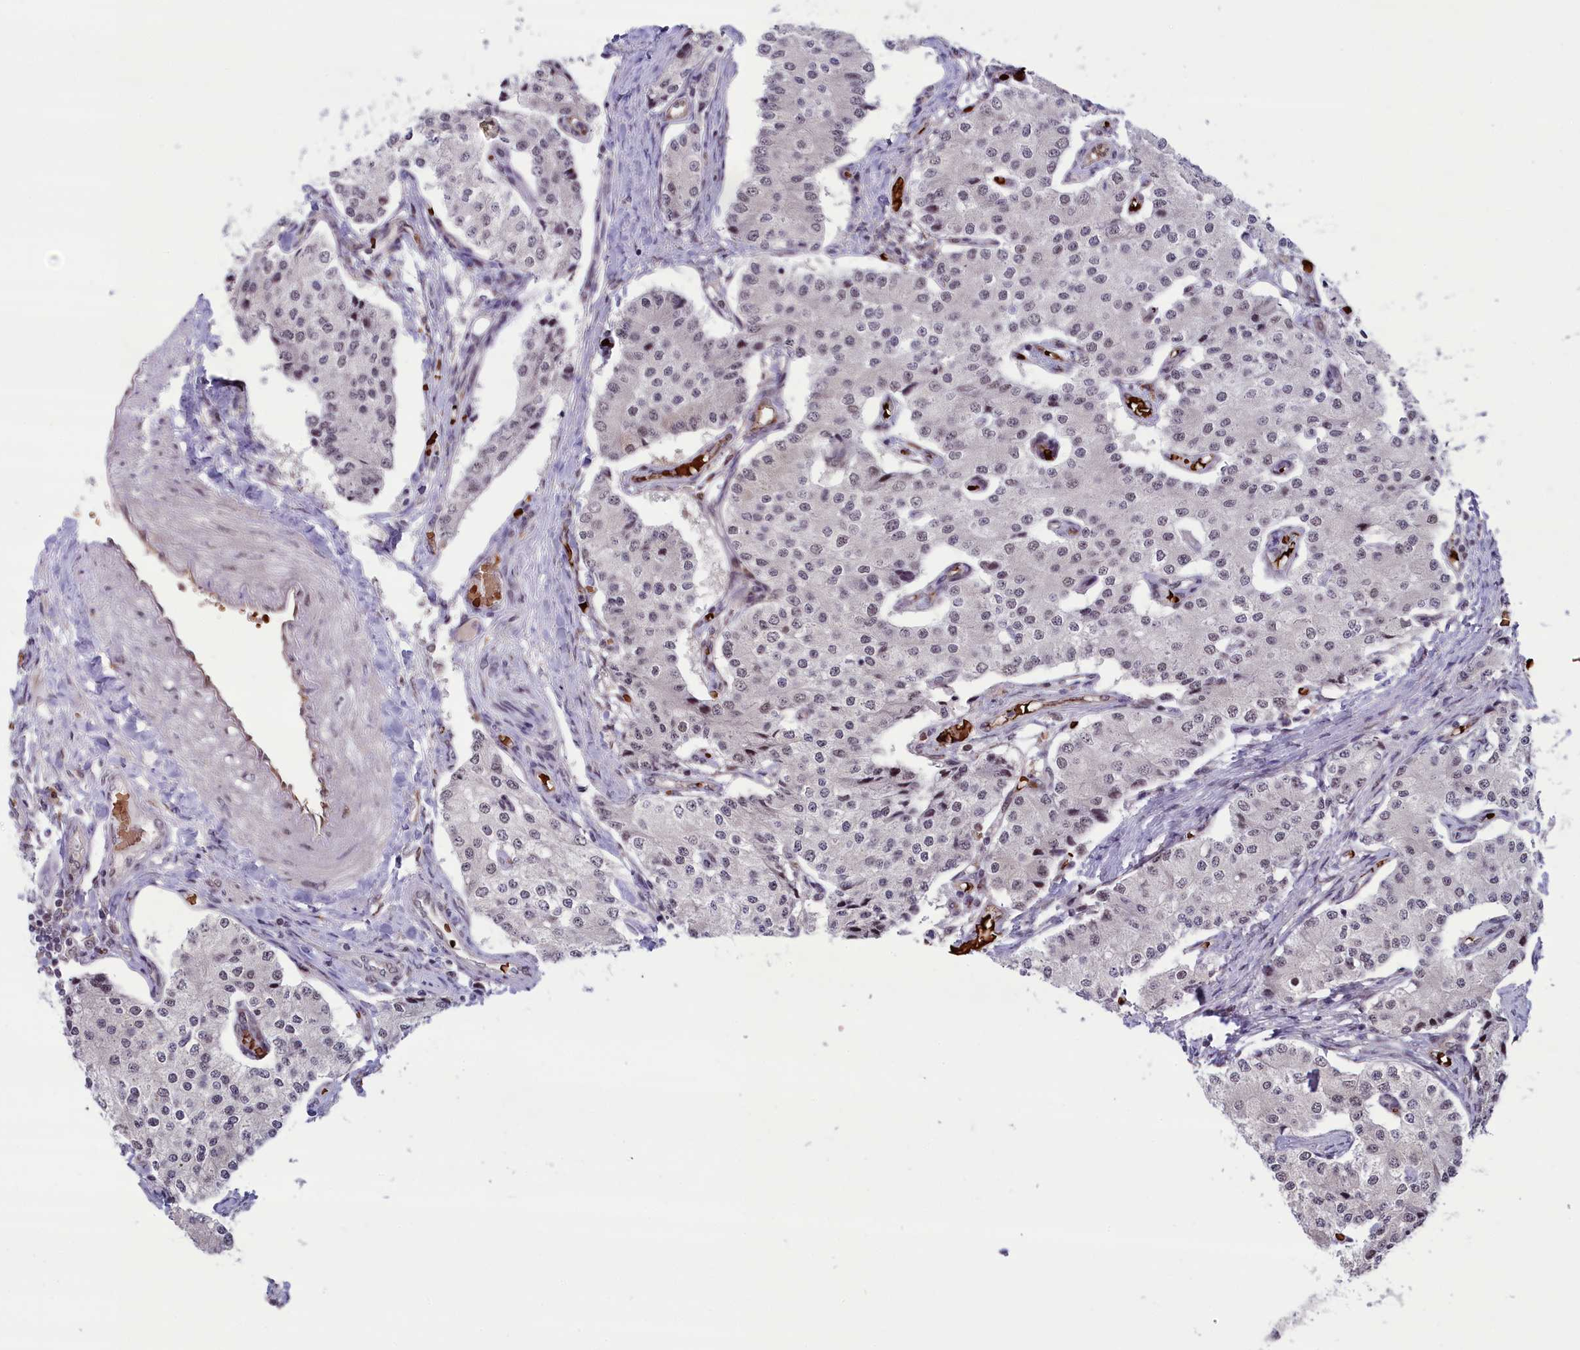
{"staining": {"intensity": "moderate", "quantity": "<25%", "location": "nuclear"}, "tissue": "carcinoid", "cell_type": "Tumor cells", "image_type": "cancer", "snomed": [{"axis": "morphology", "description": "Carcinoid, malignant, NOS"}, {"axis": "topography", "description": "Colon"}], "caption": "This micrograph reveals immunohistochemistry (IHC) staining of carcinoid, with low moderate nuclear expression in about <25% of tumor cells.", "gene": "MPHOSPH8", "patient": {"sex": "female", "age": 52}}